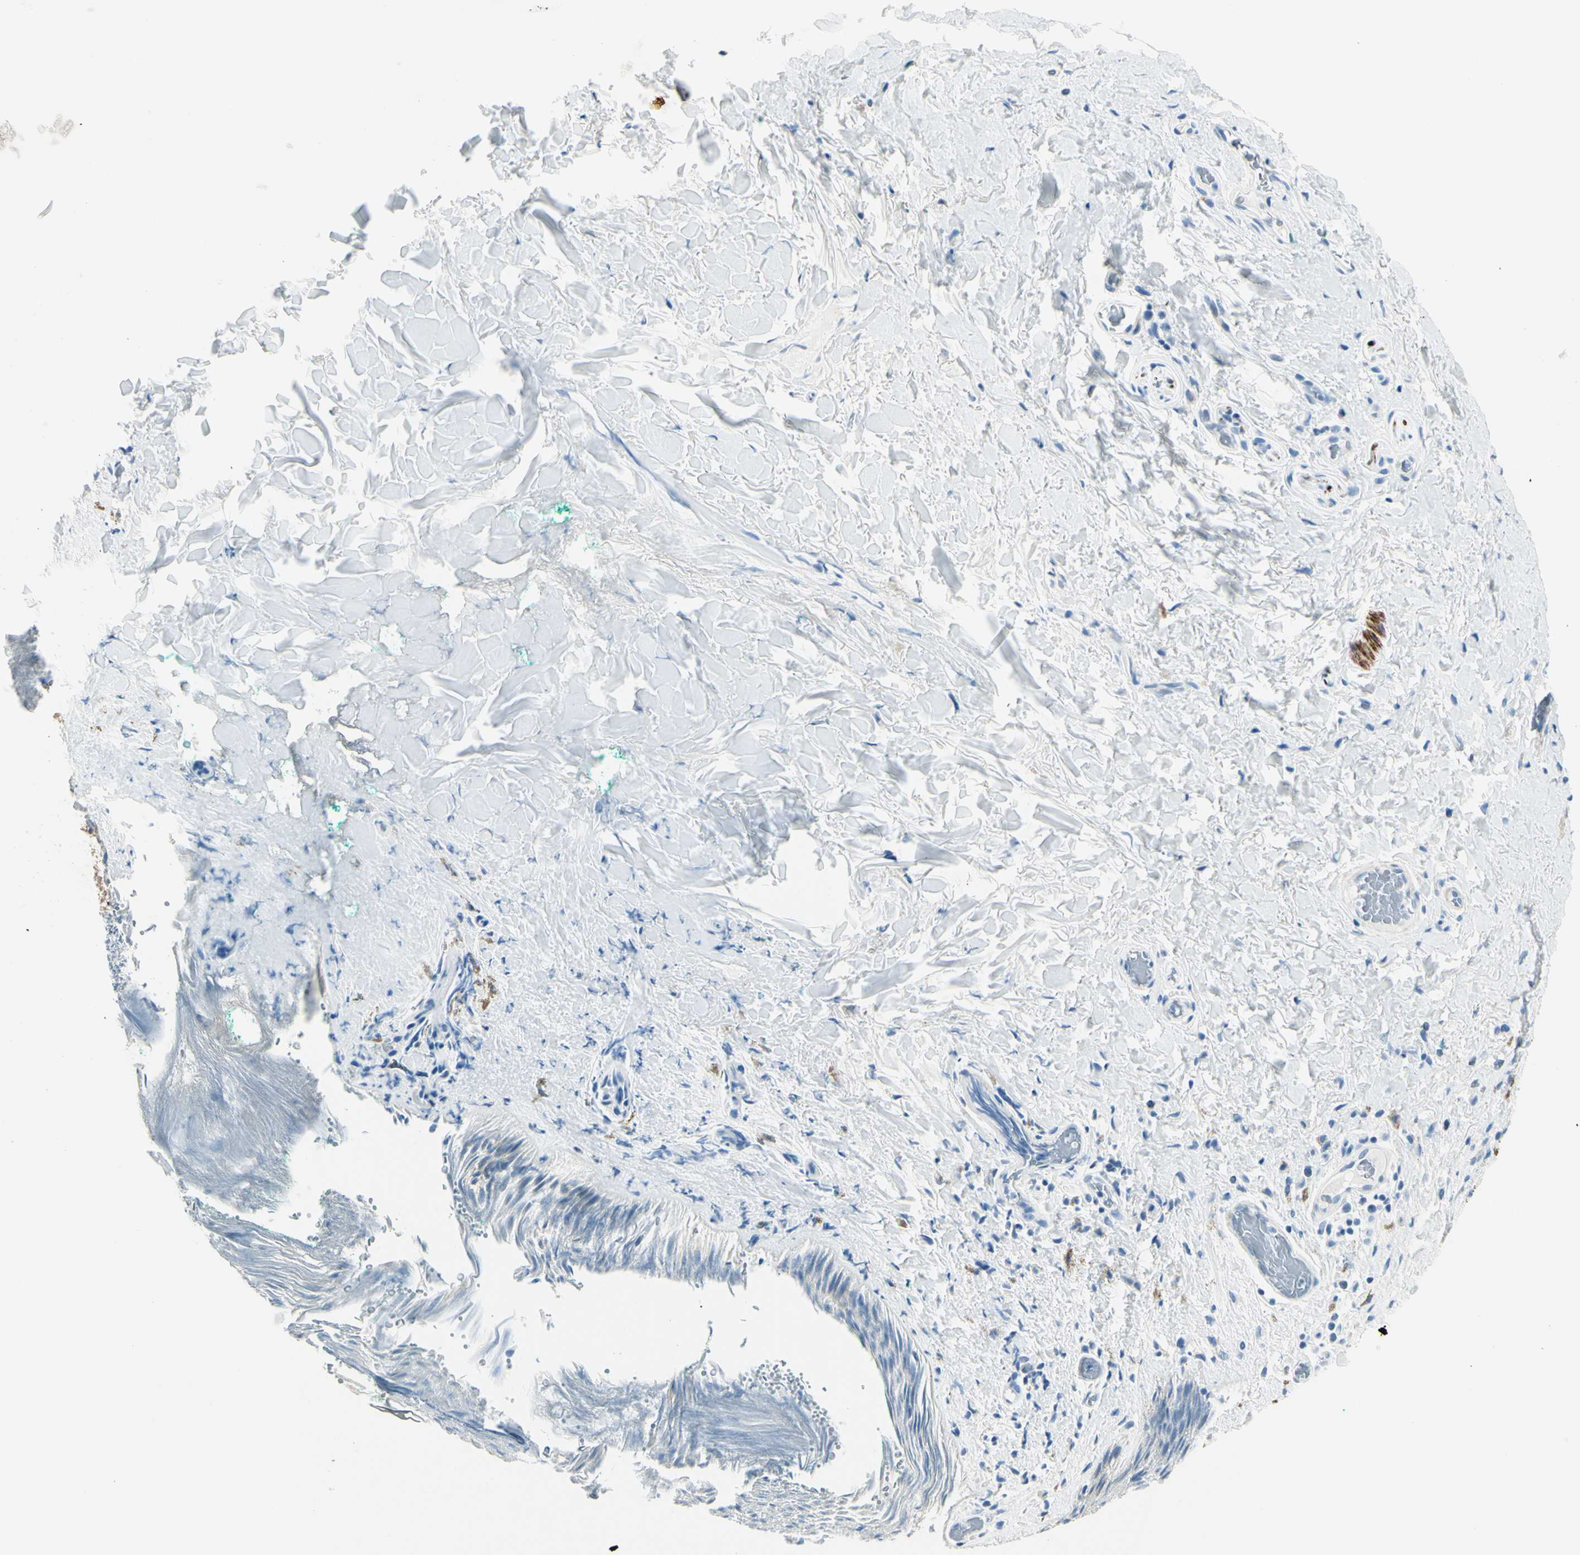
{"staining": {"intensity": "negative", "quantity": "none", "location": "none"}, "tissue": "skin", "cell_type": "Epidermal cells", "image_type": "normal", "snomed": [{"axis": "morphology", "description": "Normal tissue, NOS"}, {"axis": "topography", "description": "Anal"}], "caption": "High magnification brightfield microscopy of unremarkable skin stained with DAB (brown) and counterstained with hematoxylin (blue): epidermal cells show no significant expression. (DAB IHC, high magnification).", "gene": "CDH15", "patient": {"sex": "male", "age": 74}}